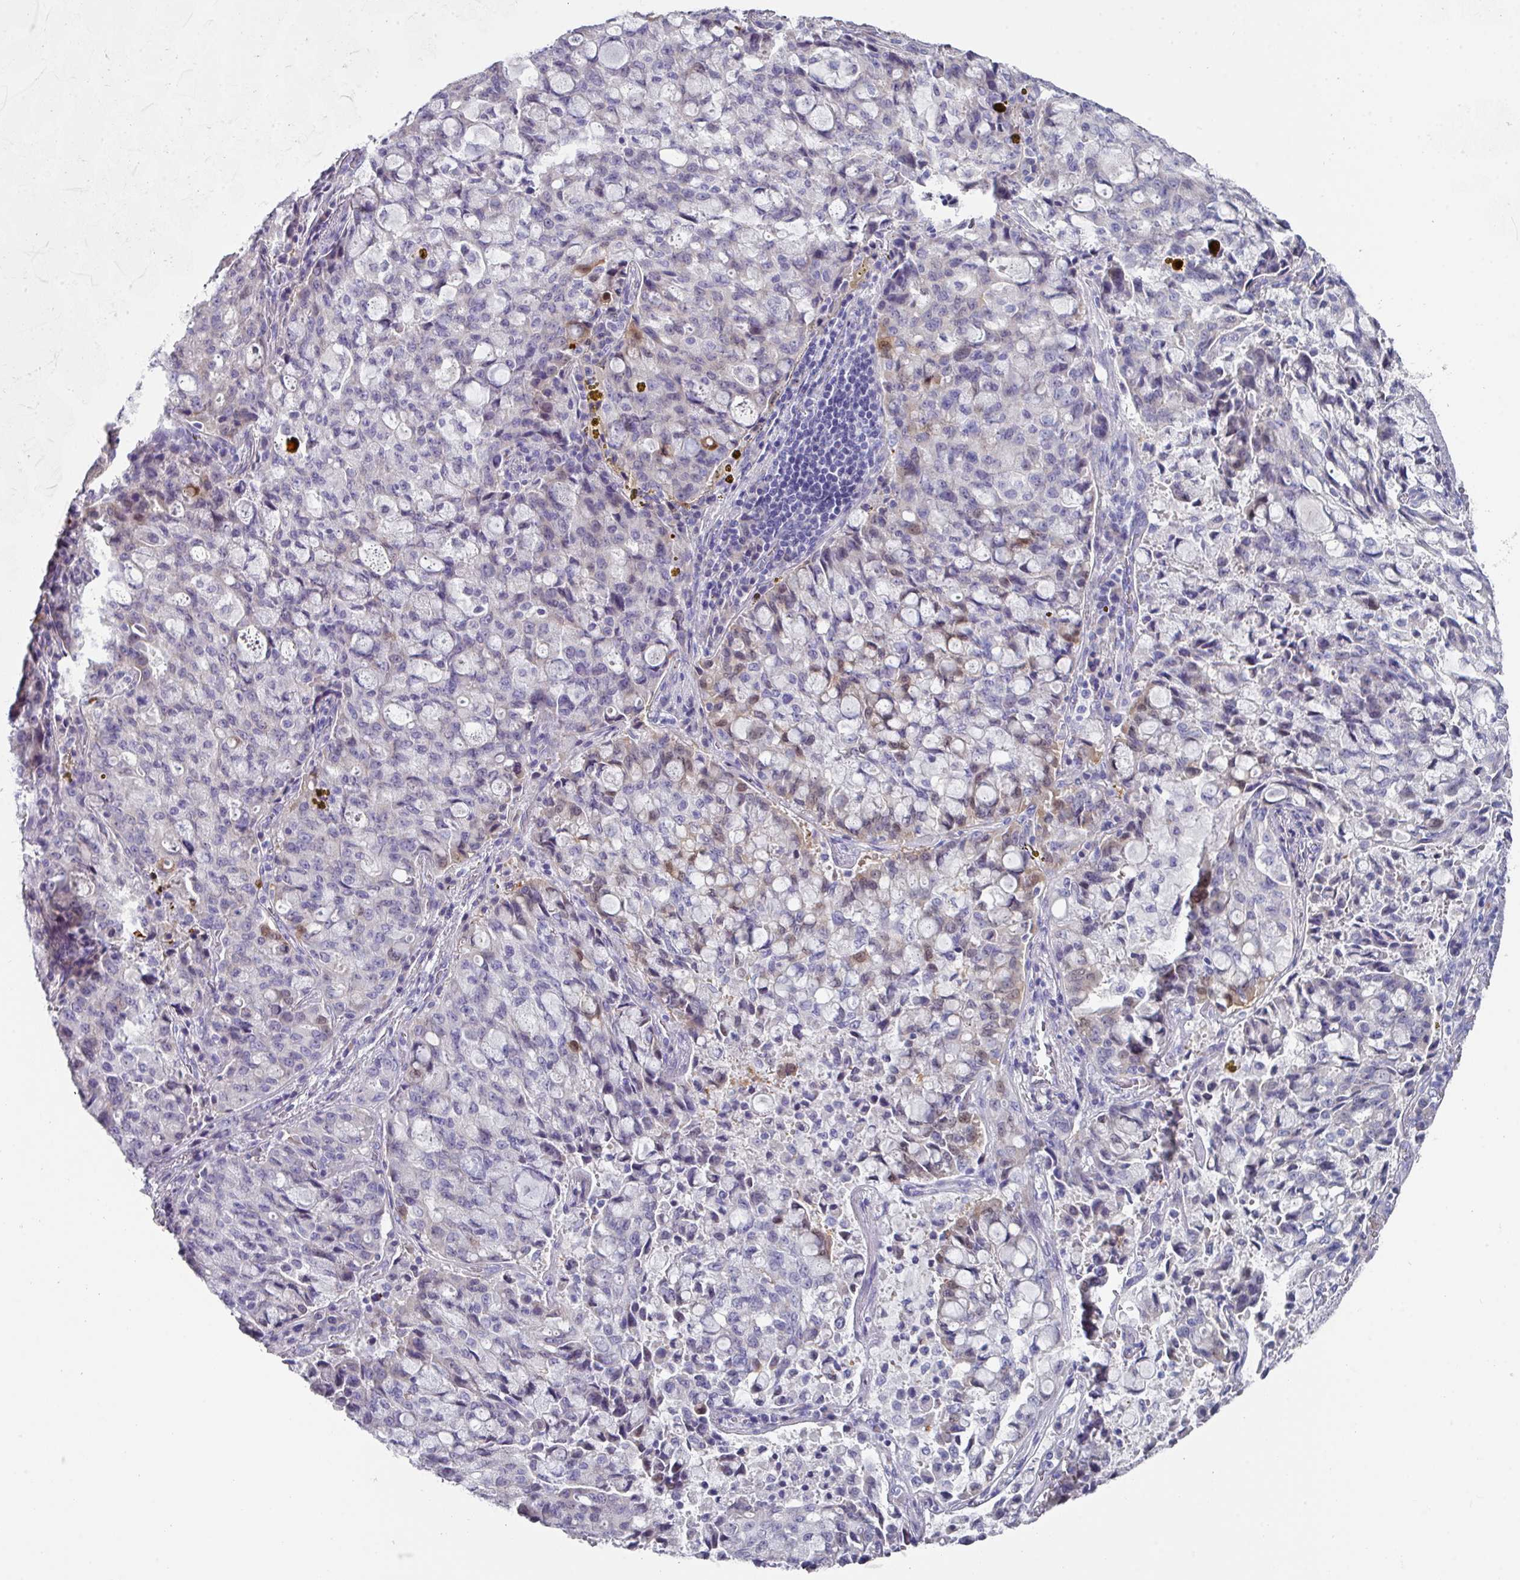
{"staining": {"intensity": "weak", "quantity": "<25%", "location": "nuclear"}, "tissue": "lung cancer", "cell_type": "Tumor cells", "image_type": "cancer", "snomed": [{"axis": "morphology", "description": "Adenocarcinoma, NOS"}, {"axis": "topography", "description": "Lung"}], "caption": "Immunohistochemistry image of neoplastic tissue: human lung adenocarcinoma stained with DAB (3,3'-diaminobenzidine) exhibits no significant protein expression in tumor cells.", "gene": "DEFB115", "patient": {"sex": "female", "age": 44}}